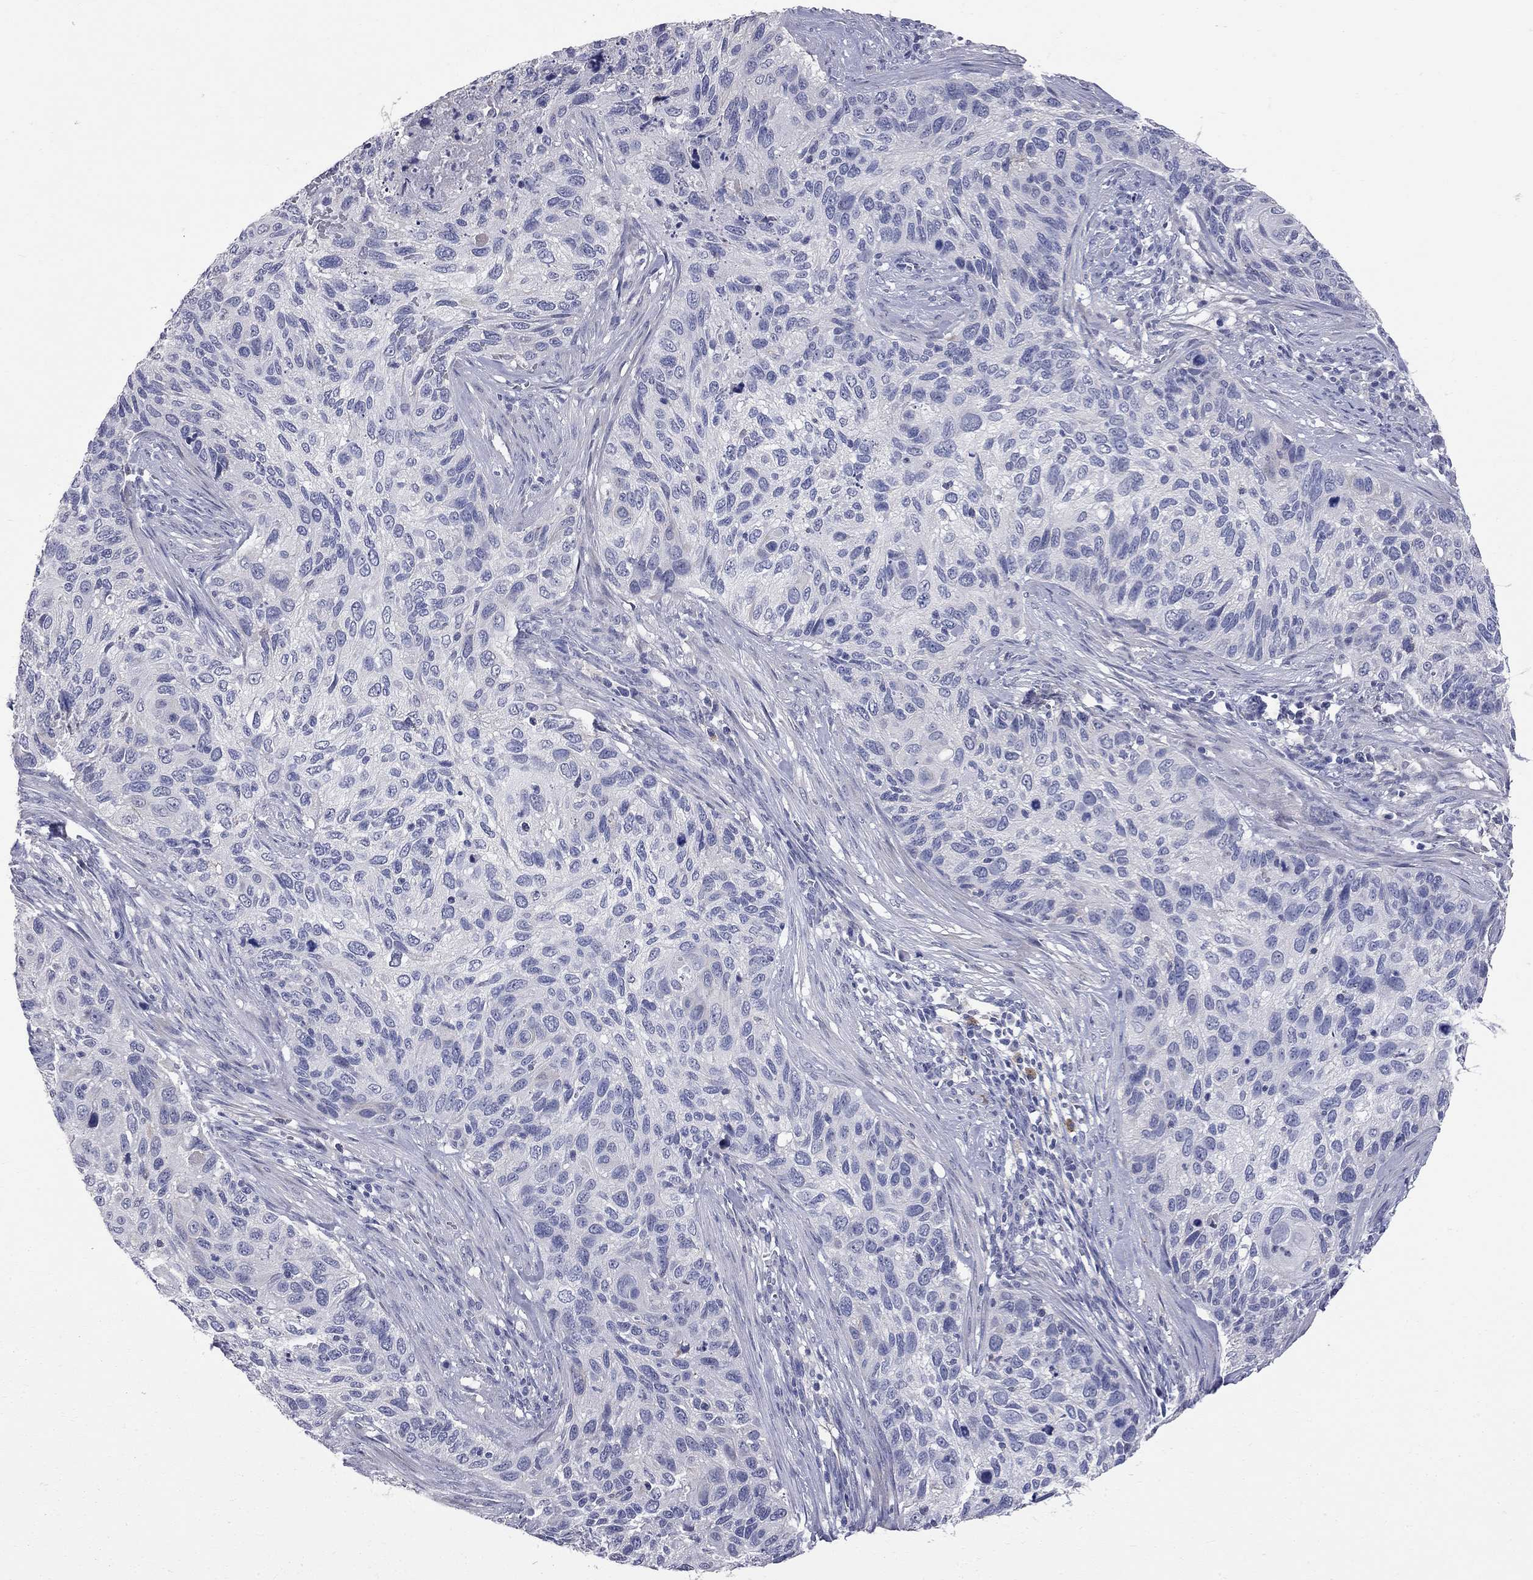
{"staining": {"intensity": "negative", "quantity": "none", "location": "none"}, "tissue": "cervical cancer", "cell_type": "Tumor cells", "image_type": "cancer", "snomed": [{"axis": "morphology", "description": "Squamous cell carcinoma, NOS"}, {"axis": "topography", "description": "Cervix"}], "caption": "High magnification brightfield microscopy of cervical squamous cell carcinoma stained with DAB (brown) and counterstained with hematoxylin (blue): tumor cells show no significant staining.", "gene": "FAM221B", "patient": {"sex": "female", "age": 70}}